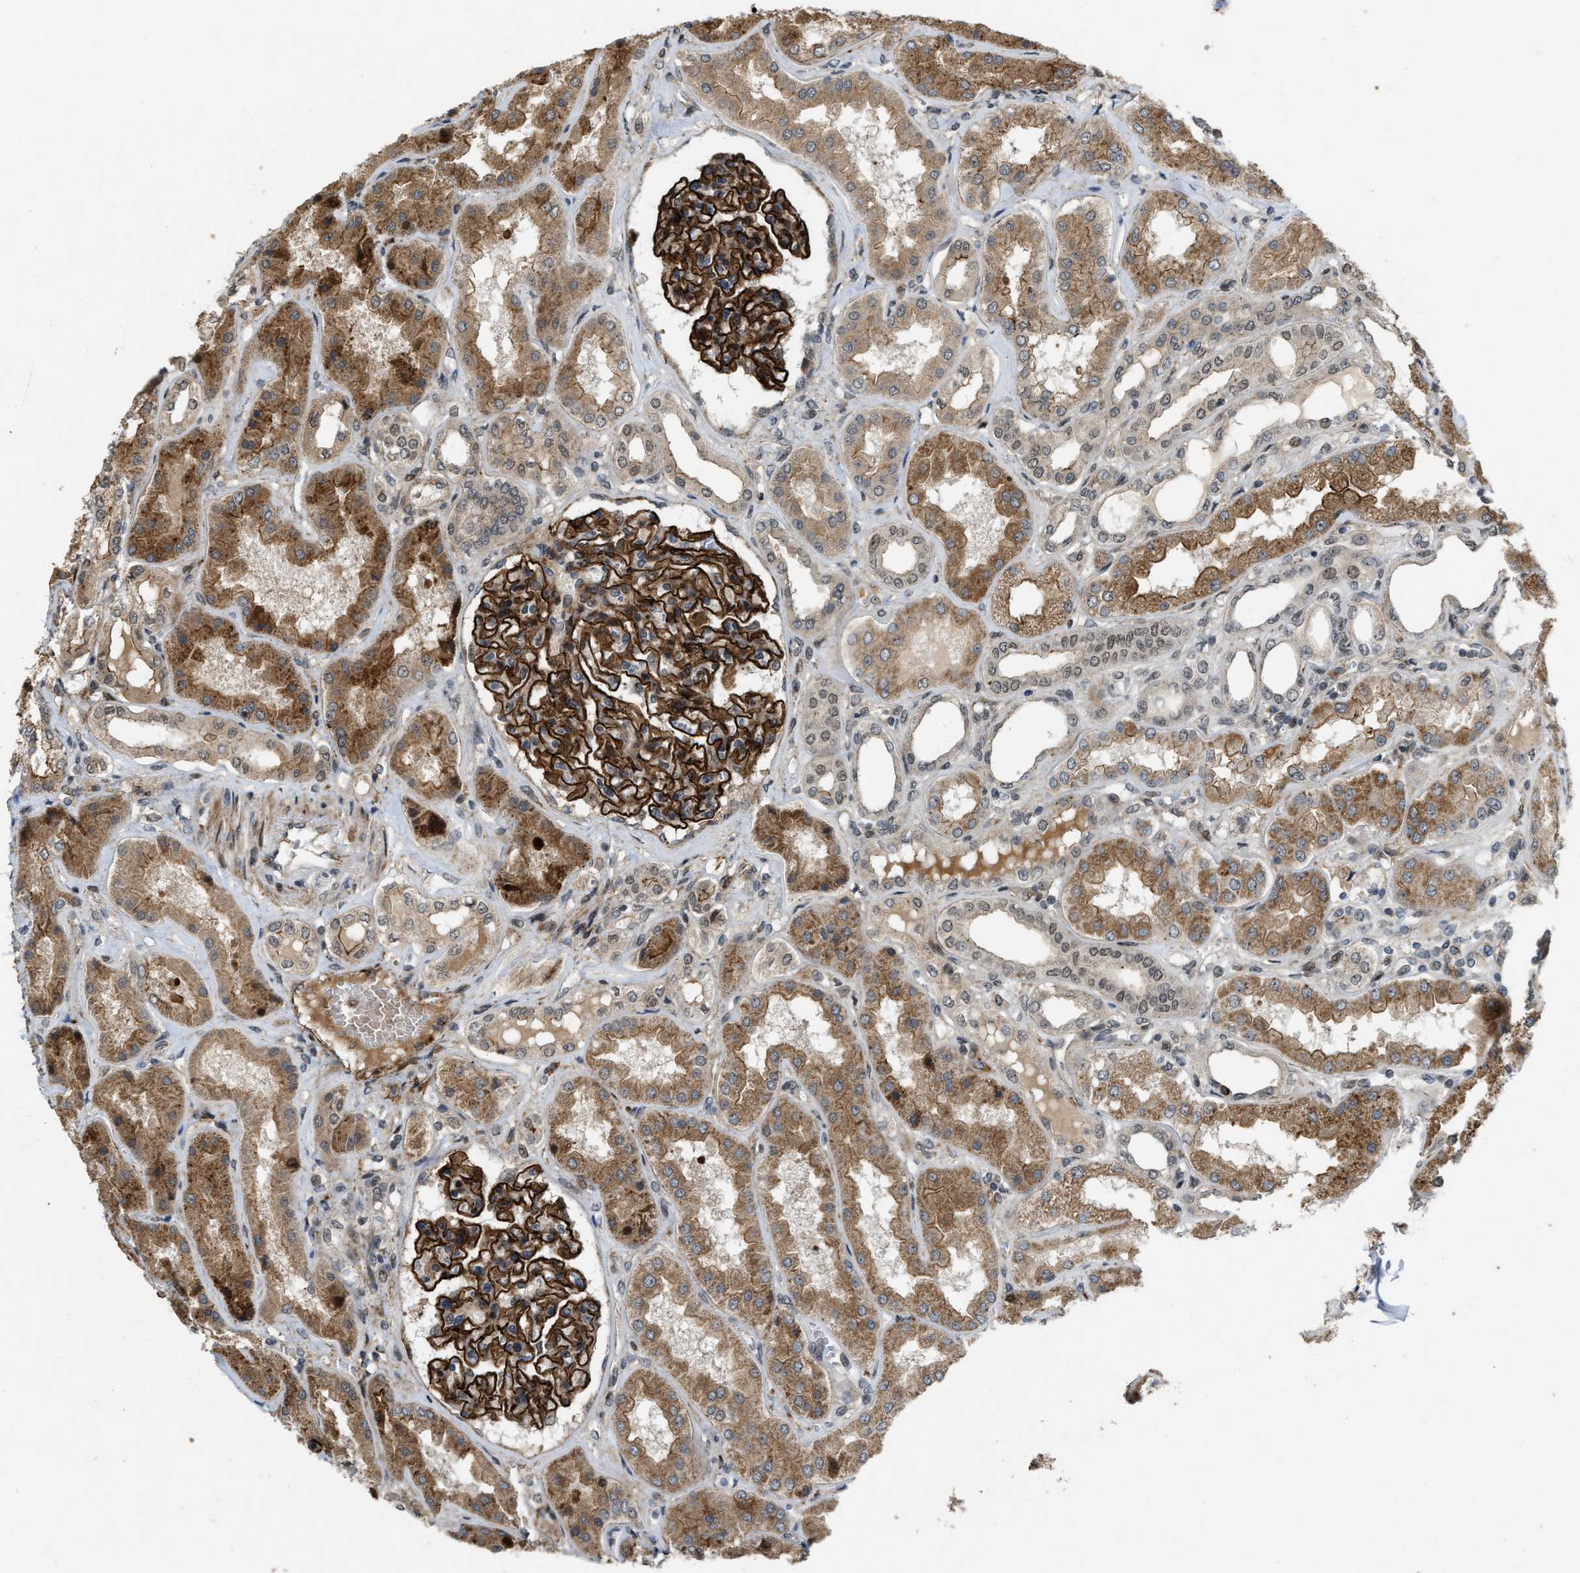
{"staining": {"intensity": "strong", "quantity": ">75%", "location": "cytoplasmic/membranous"}, "tissue": "kidney", "cell_type": "Cells in glomeruli", "image_type": "normal", "snomed": [{"axis": "morphology", "description": "Normal tissue, NOS"}, {"axis": "topography", "description": "Kidney"}], "caption": "Strong cytoplasmic/membranous expression for a protein is appreciated in about >75% of cells in glomeruli of benign kidney using immunohistochemistry.", "gene": "DPF2", "patient": {"sex": "female", "age": 56}}